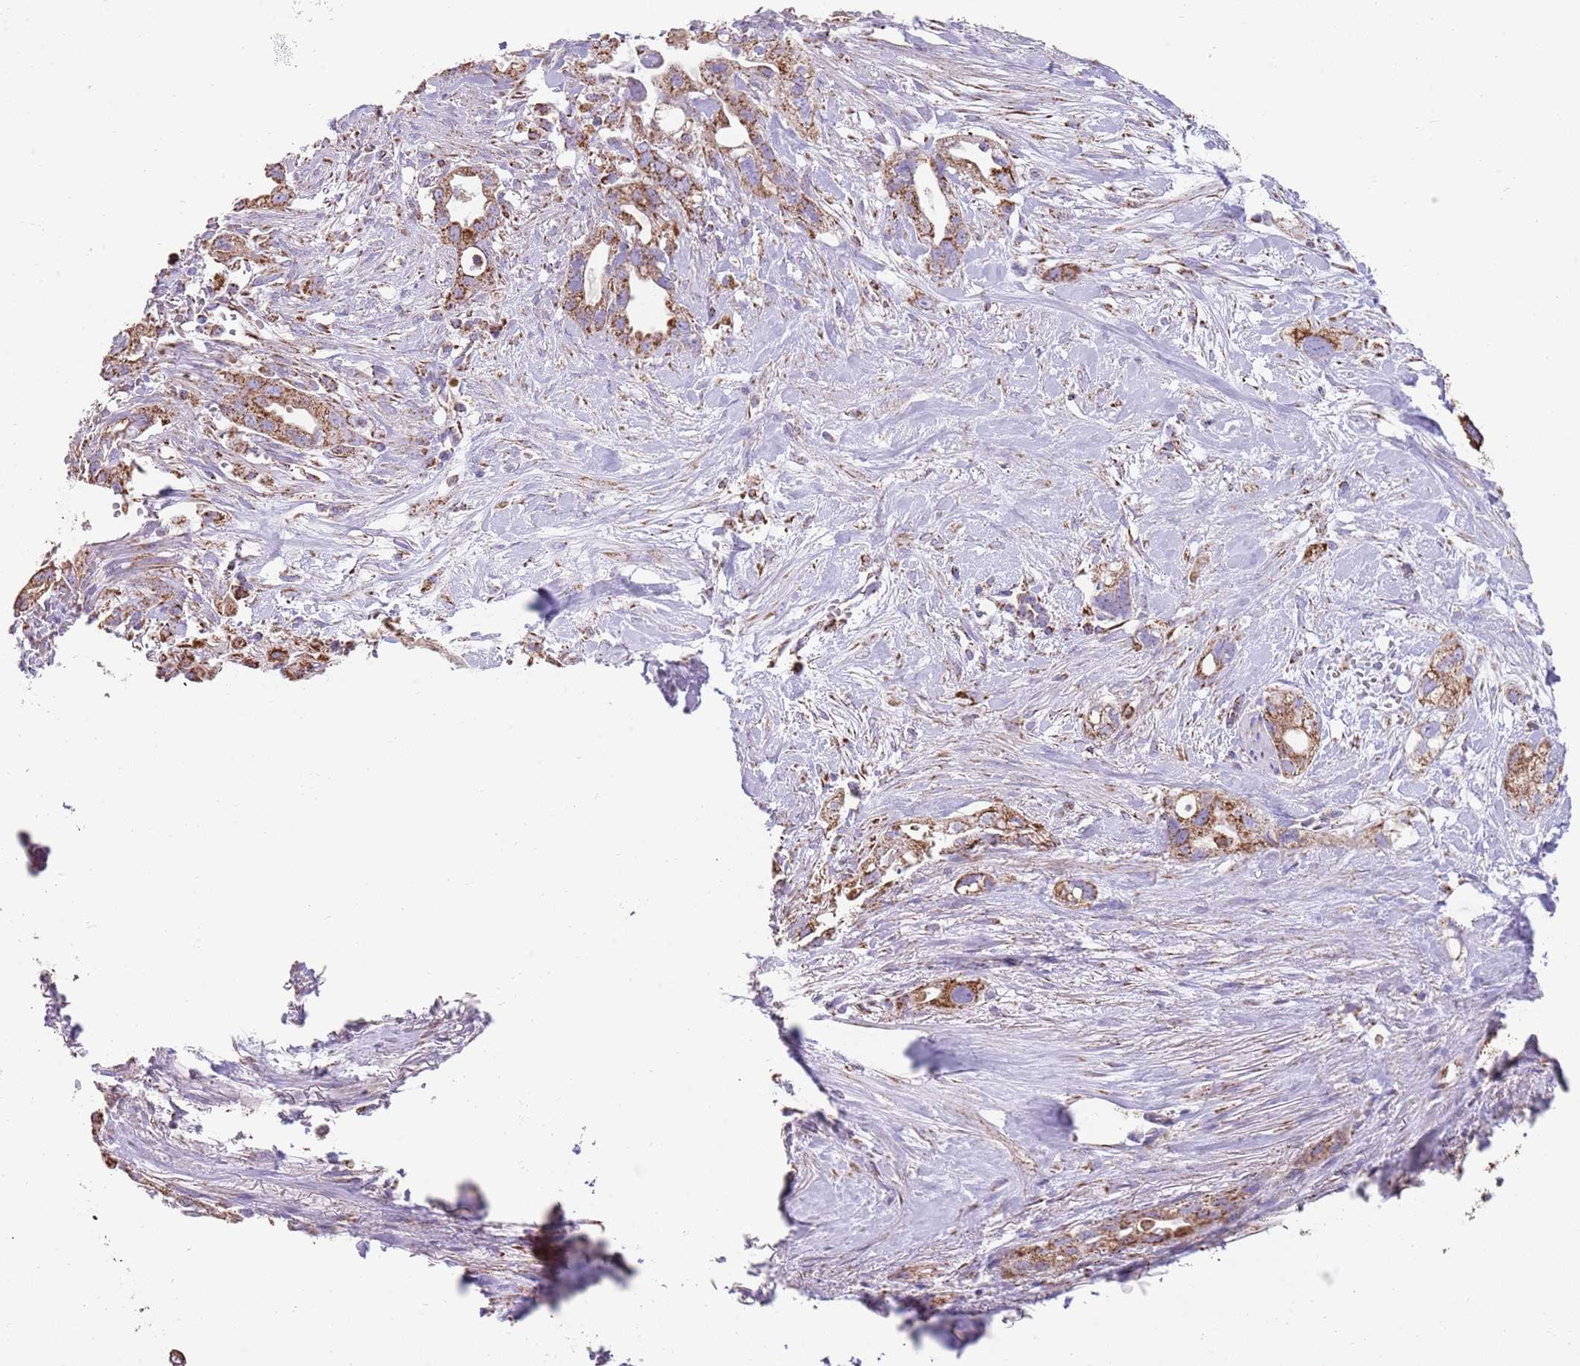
{"staining": {"intensity": "moderate", "quantity": ">75%", "location": "cytoplasmic/membranous"}, "tissue": "pancreatic cancer", "cell_type": "Tumor cells", "image_type": "cancer", "snomed": [{"axis": "morphology", "description": "Adenocarcinoma, NOS"}, {"axis": "topography", "description": "Pancreas"}], "caption": "Protein staining by immunohistochemistry (IHC) shows moderate cytoplasmic/membranous expression in approximately >75% of tumor cells in pancreatic adenocarcinoma. The protein of interest is stained brown, and the nuclei are stained in blue (DAB (3,3'-diaminobenzidine) IHC with brightfield microscopy, high magnification).", "gene": "TTLL1", "patient": {"sex": "male", "age": 44}}